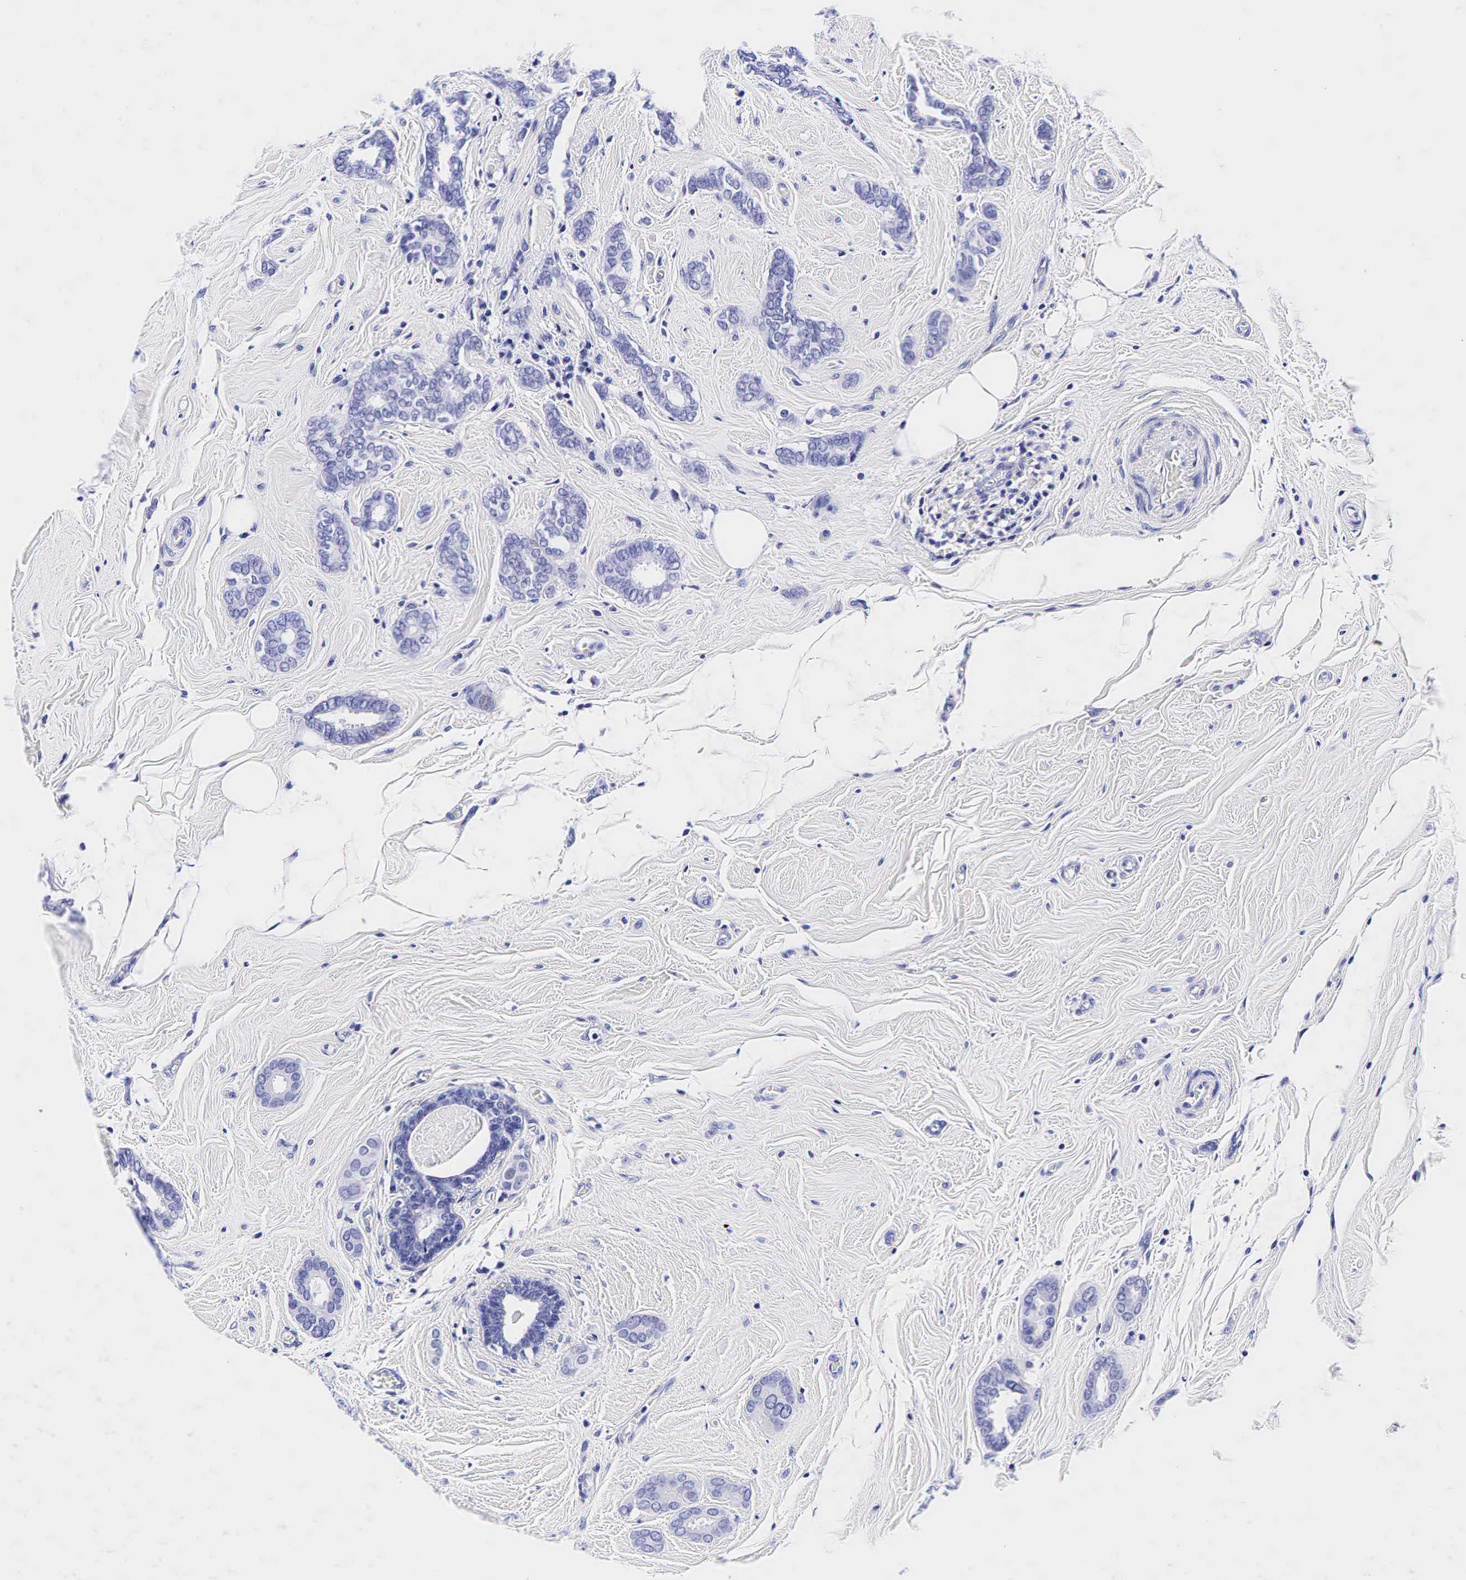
{"staining": {"intensity": "negative", "quantity": "none", "location": "none"}, "tissue": "breast cancer", "cell_type": "Tumor cells", "image_type": "cancer", "snomed": [{"axis": "morphology", "description": "Duct carcinoma"}, {"axis": "topography", "description": "Breast"}], "caption": "IHC image of human invasive ductal carcinoma (breast) stained for a protein (brown), which exhibits no staining in tumor cells.", "gene": "GCG", "patient": {"sex": "female", "age": 50}}